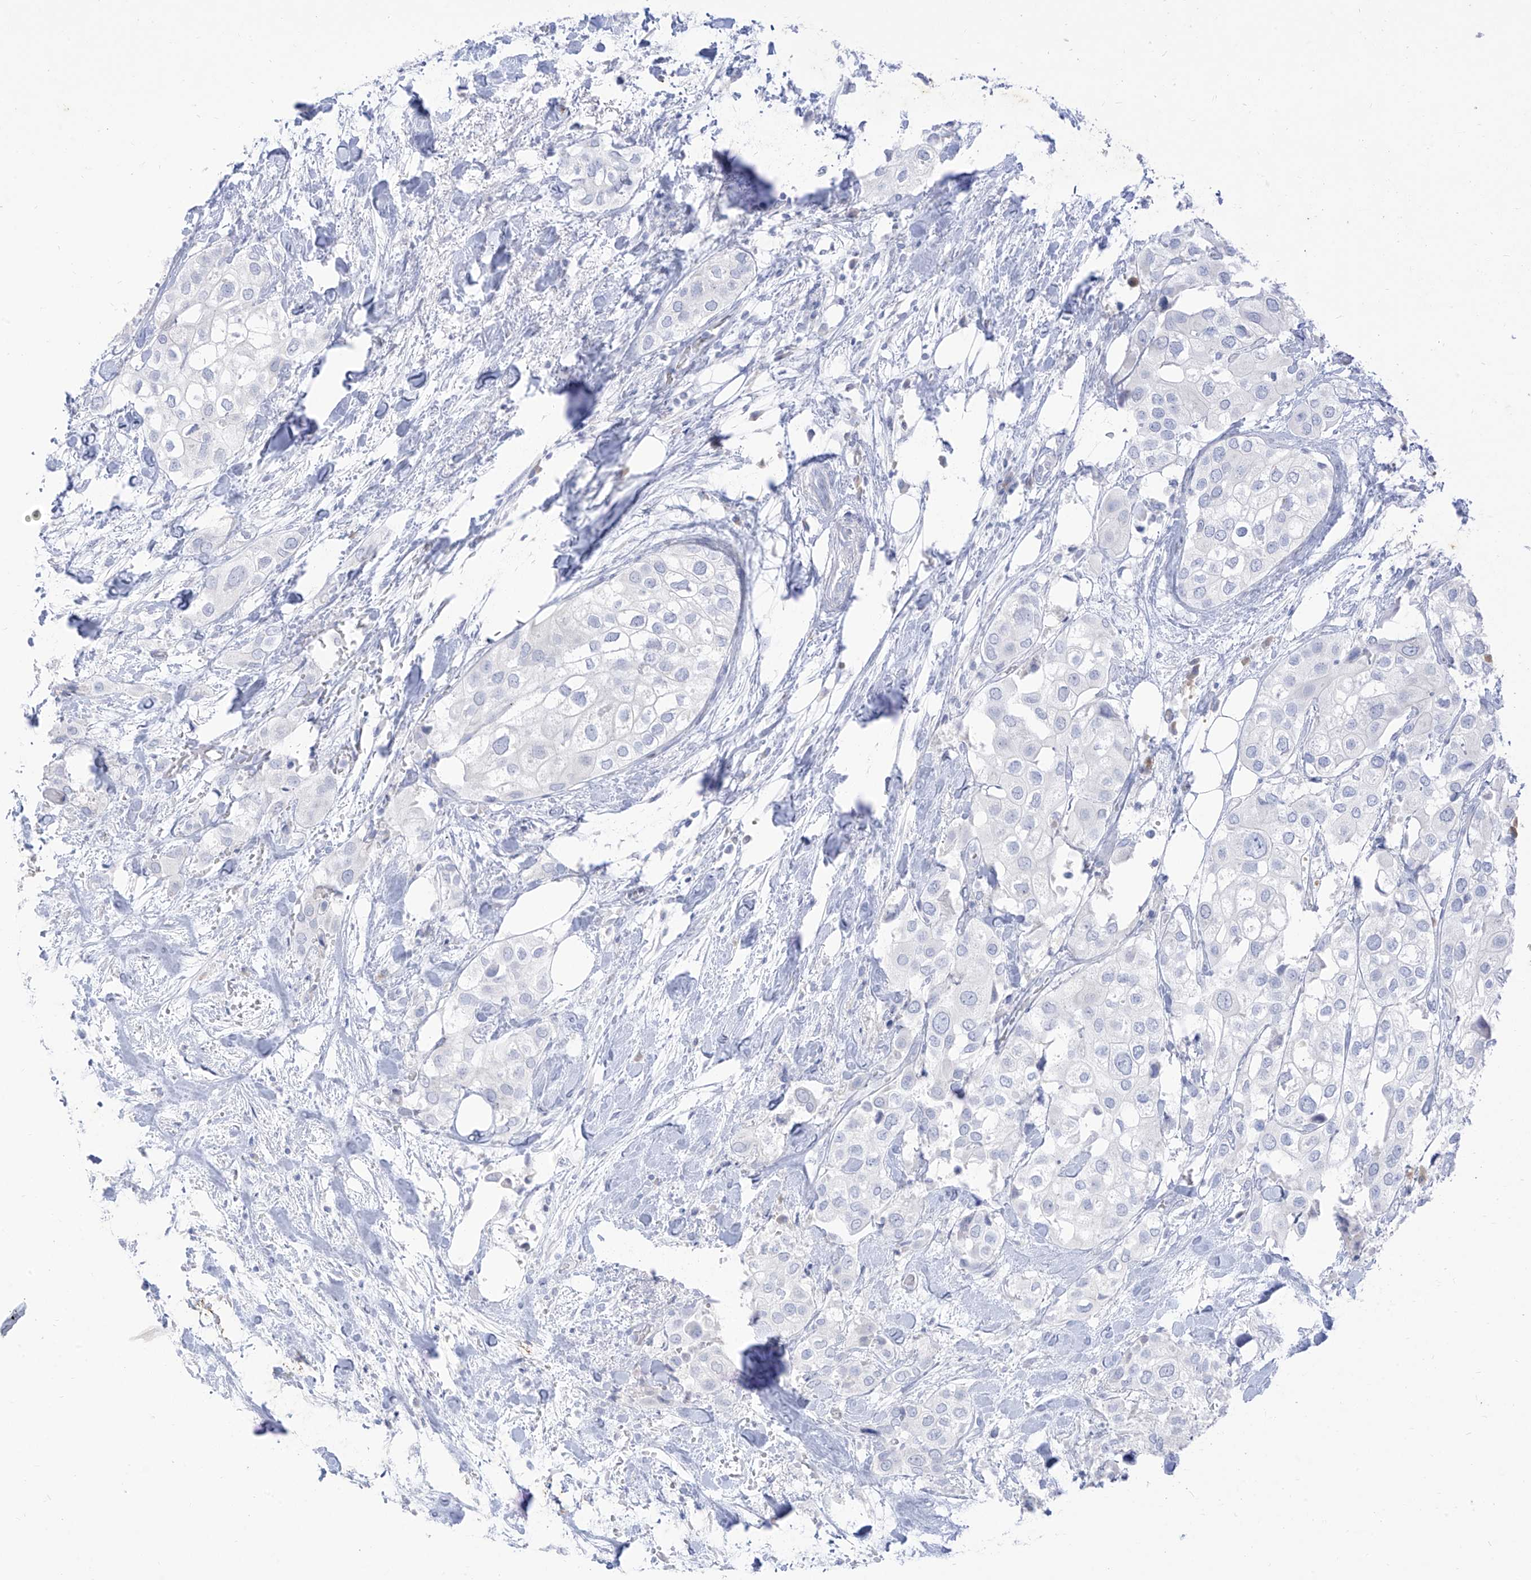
{"staining": {"intensity": "negative", "quantity": "none", "location": "none"}, "tissue": "urothelial cancer", "cell_type": "Tumor cells", "image_type": "cancer", "snomed": [{"axis": "morphology", "description": "Urothelial carcinoma, High grade"}, {"axis": "topography", "description": "Urinary bladder"}], "caption": "High power microscopy micrograph of an immunohistochemistry image of urothelial cancer, revealing no significant positivity in tumor cells.", "gene": "TGM4", "patient": {"sex": "male", "age": 64}}